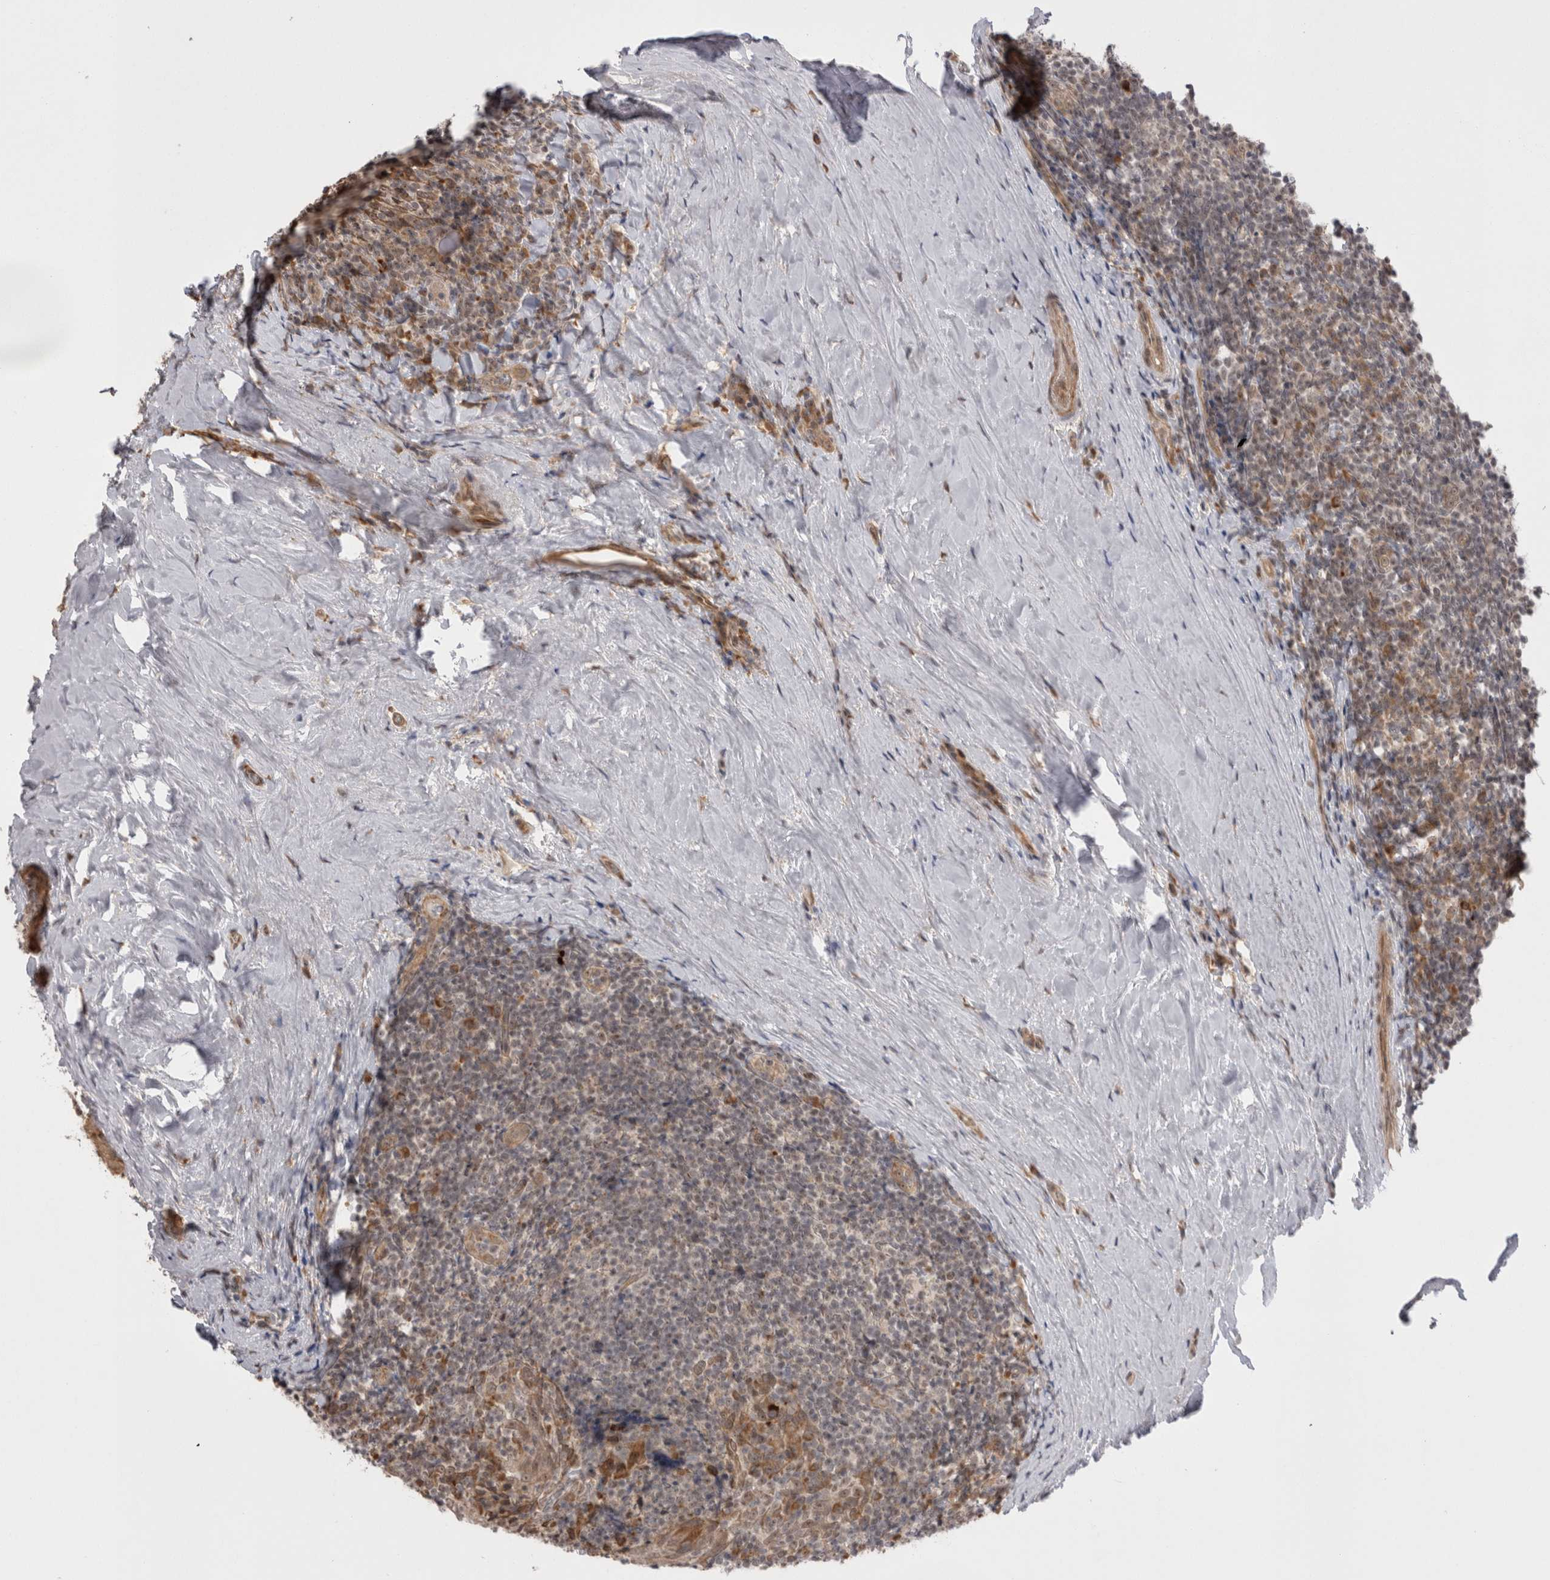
{"staining": {"intensity": "moderate", "quantity": ">75%", "location": "nuclear"}, "tissue": "tonsil", "cell_type": "Germinal center cells", "image_type": "normal", "snomed": [{"axis": "morphology", "description": "Normal tissue, NOS"}, {"axis": "topography", "description": "Tonsil"}], "caption": "A medium amount of moderate nuclear staining is identified in approximately >75% of germinal center cells in normal tonsil. The protein is stained brown, and the nuclei are stained in blue (DAB (3,3'-diaminobenzidine) IHC with brightfield microscopy, high magnification).", "gene": "EXOSC4", "patient": {"sex": "male", "age": 37}}